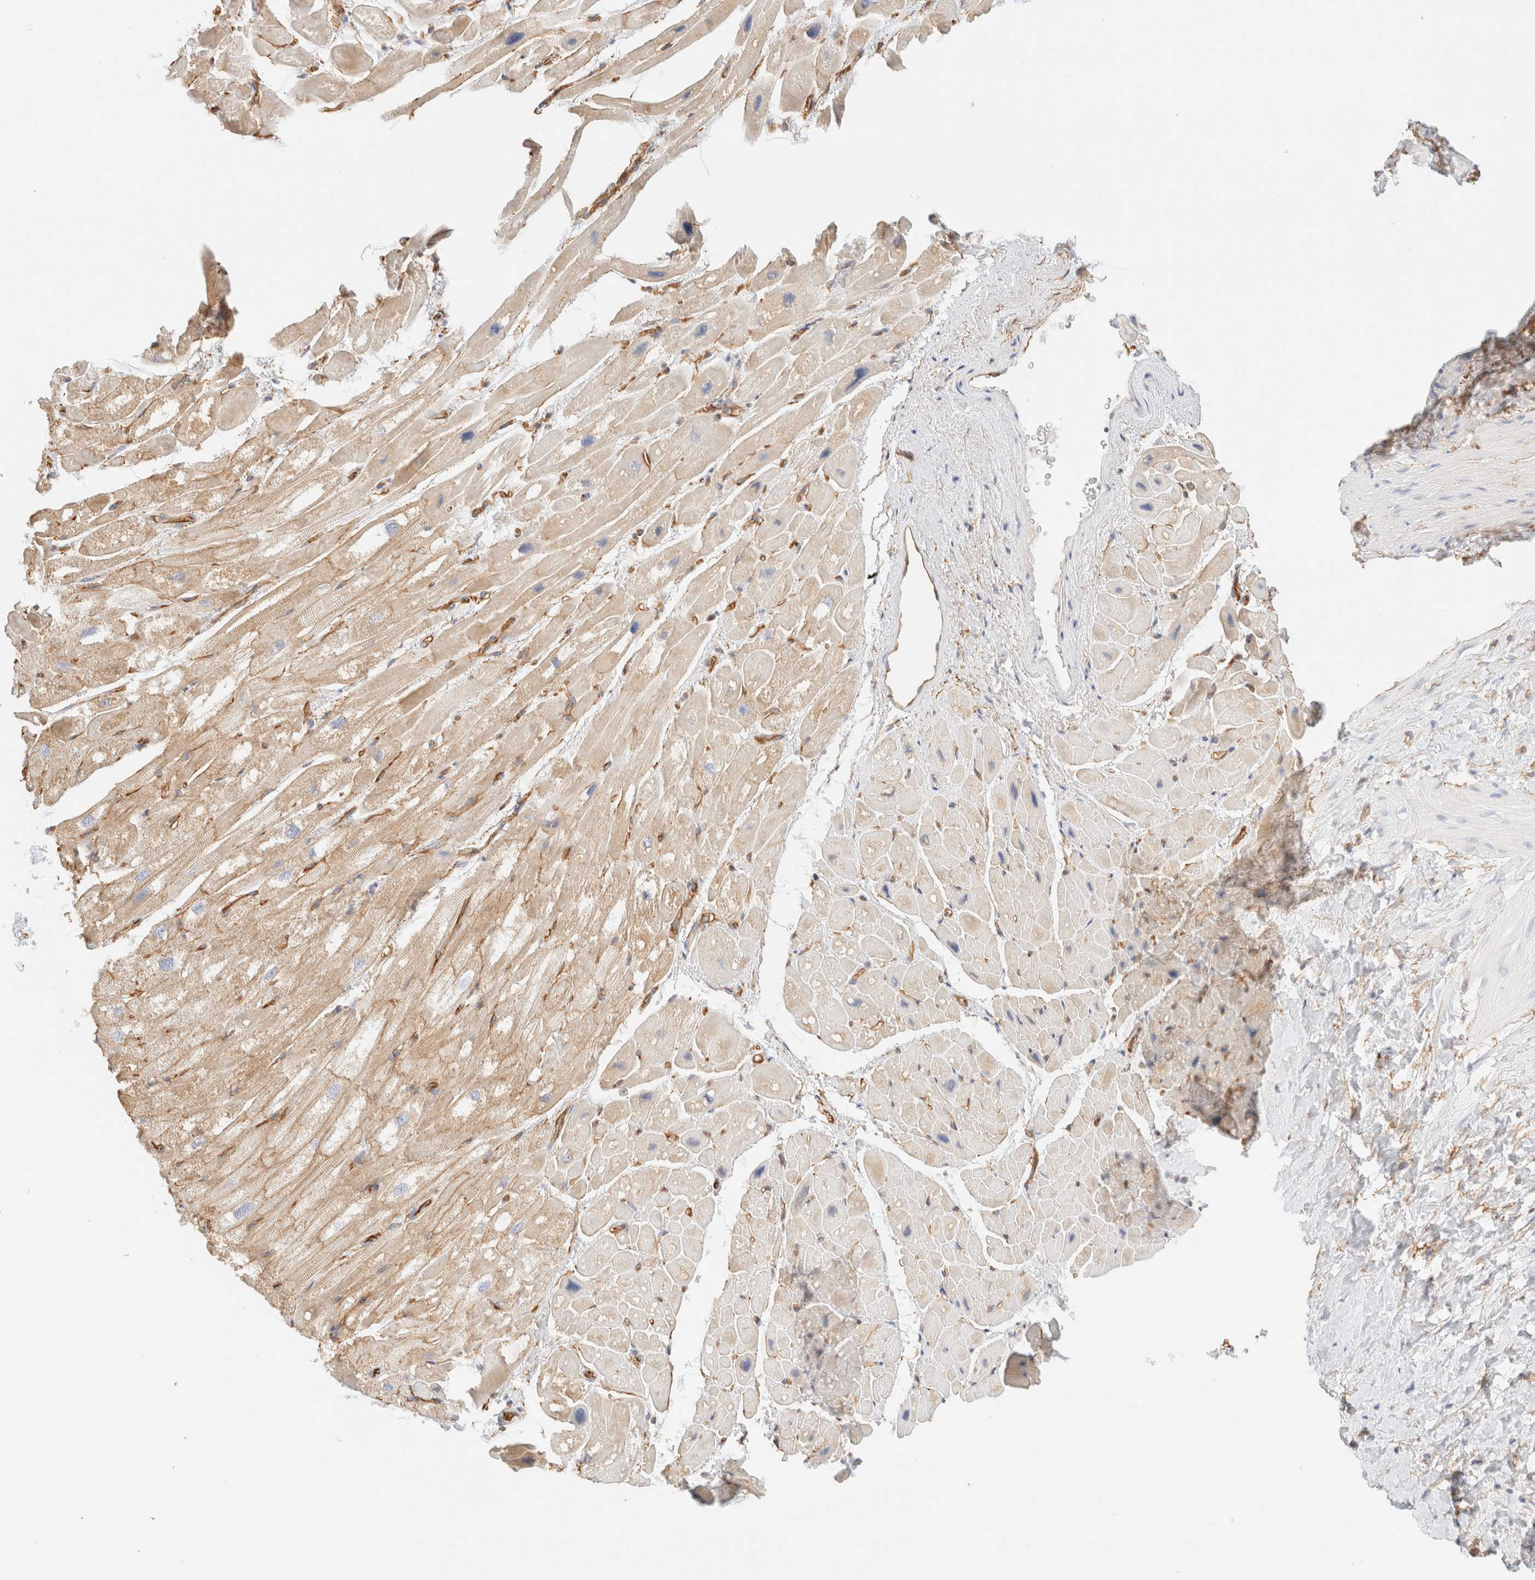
{"staining": {"intensity": "moderate", "quantity": ">75%", "location": "cytoplasmic/membranous"}, "tissue": "heart muscle", "cell_type": "Cardiomyocytes", "image_type": "normal", "snomed": [{"axis": "morphology", "description": "Normal tissue, NOS"}, {"axis": "topography", "description": "Heart"}], "caption": "The histopathology image exhibits immunohistochemical staining of normal heart muscle. There is moderate cytoplasmic/membranous positivity is appreciated in approximately >75% of cardiomyocytes. Nuclei are stained in blue.", "gene": "CYB5R4", "patient": {"sex": "male", "age": 49}}